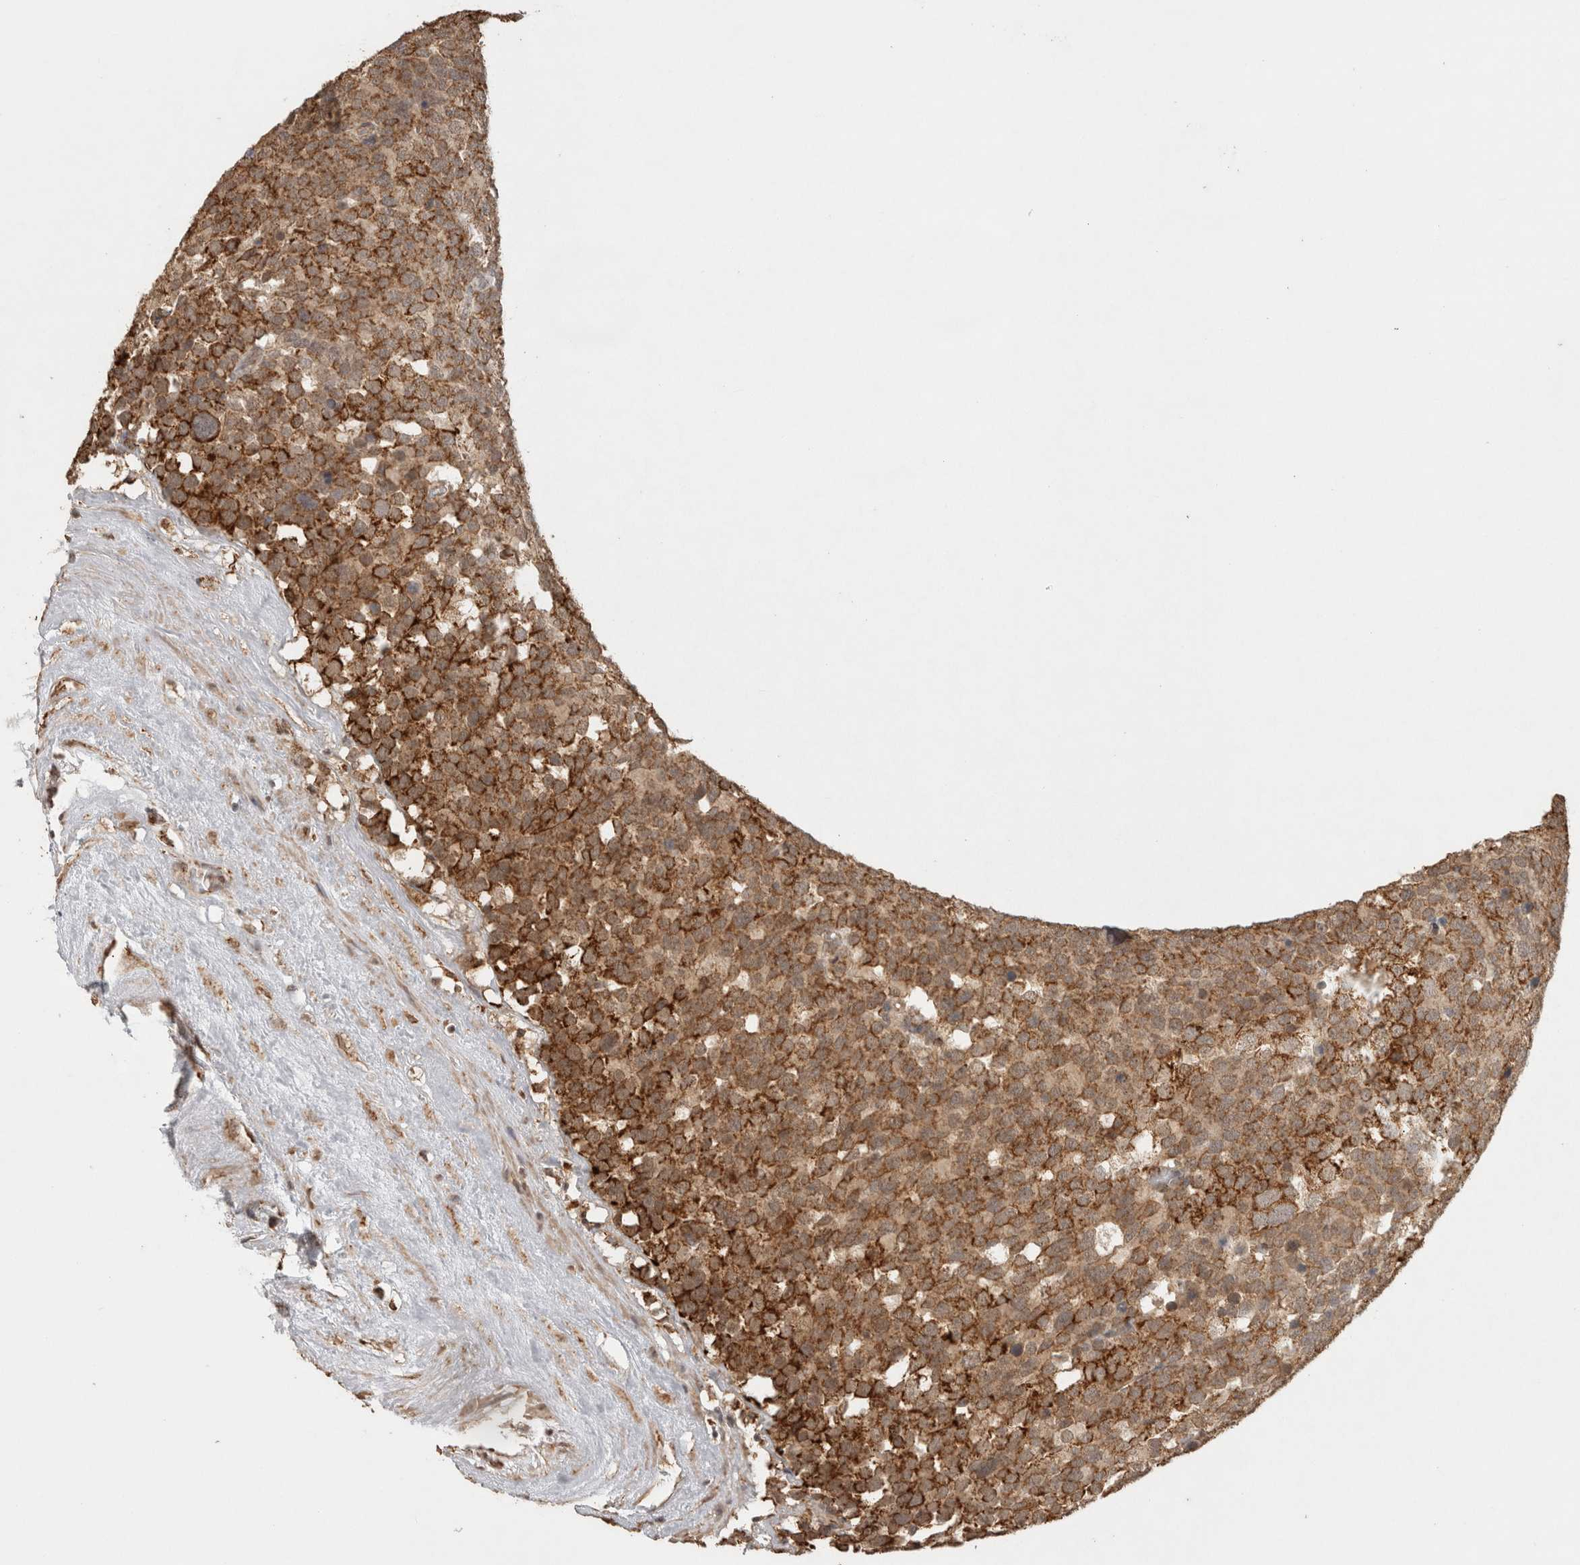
{"staining": {"intensity": "strong", "quantity": ">75%", "location": "cytoplasmic/membranous"}, "tissue": "testis cancer", "cell_type": "Tumor cells", "image_type": "cancer", "snomed": [{"axis": "morphology", "description": "Seminoma, NOS"}, {"axis": "topography", "description": "Testis"}], "caption": "Immunohistochemistry image of neoplastic tissue: seminoma (testis) stained using IHC demonstrates high levels of strong protein expression localized specifically in the cytoplasmic/membranous of tumor cells, appearing as a cytoplasmic/membranous brown color.", "gene": "BNIP3L", "patient": {"sex": "male", "age": 71}}